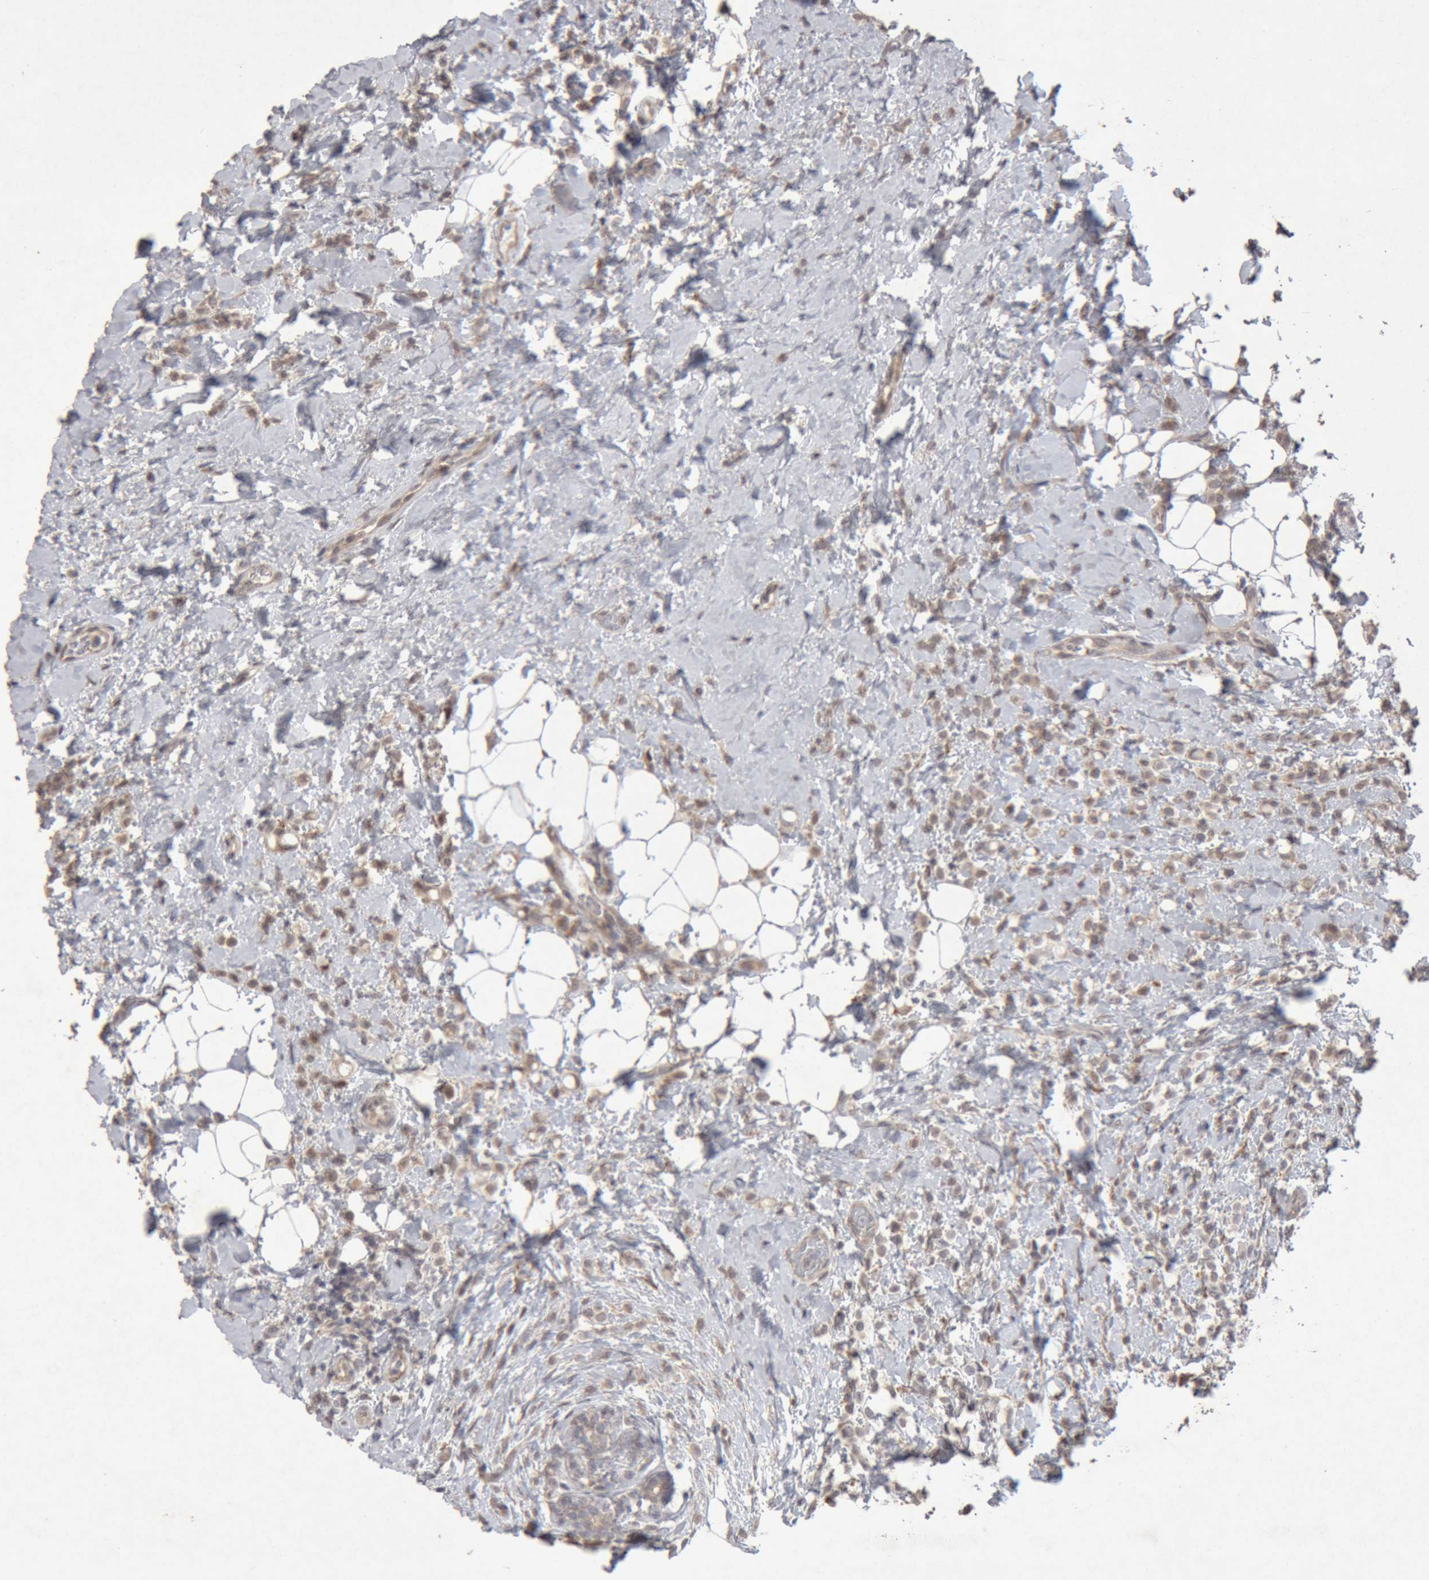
{"staining": {"intensity": "weak", "quantity": ">75%", "location": "cytoplasmic/membranous"}, "tissue": "breast cancer", "cell_type": "Tumor cells", "image_type": "cancer", "snomed": [{"axis": "morphology", "description": "Normal tissue, NOS"}, {"axis": "morphology", "description": "Lobular carcinoma"}, {"axis": "topography", "description": "Breast"}], "caption": "A brown stain labels weak cytoplasmic/membranous expression of a protein in human breast cancer (lobular carcinoma) tumor cells. (DAB (3,3'-diaminobenzidine) IHC with brightfield microscopy, high magnification).", "gene": "MEP1A", "patient": {"sex": "female", "age": 50}}